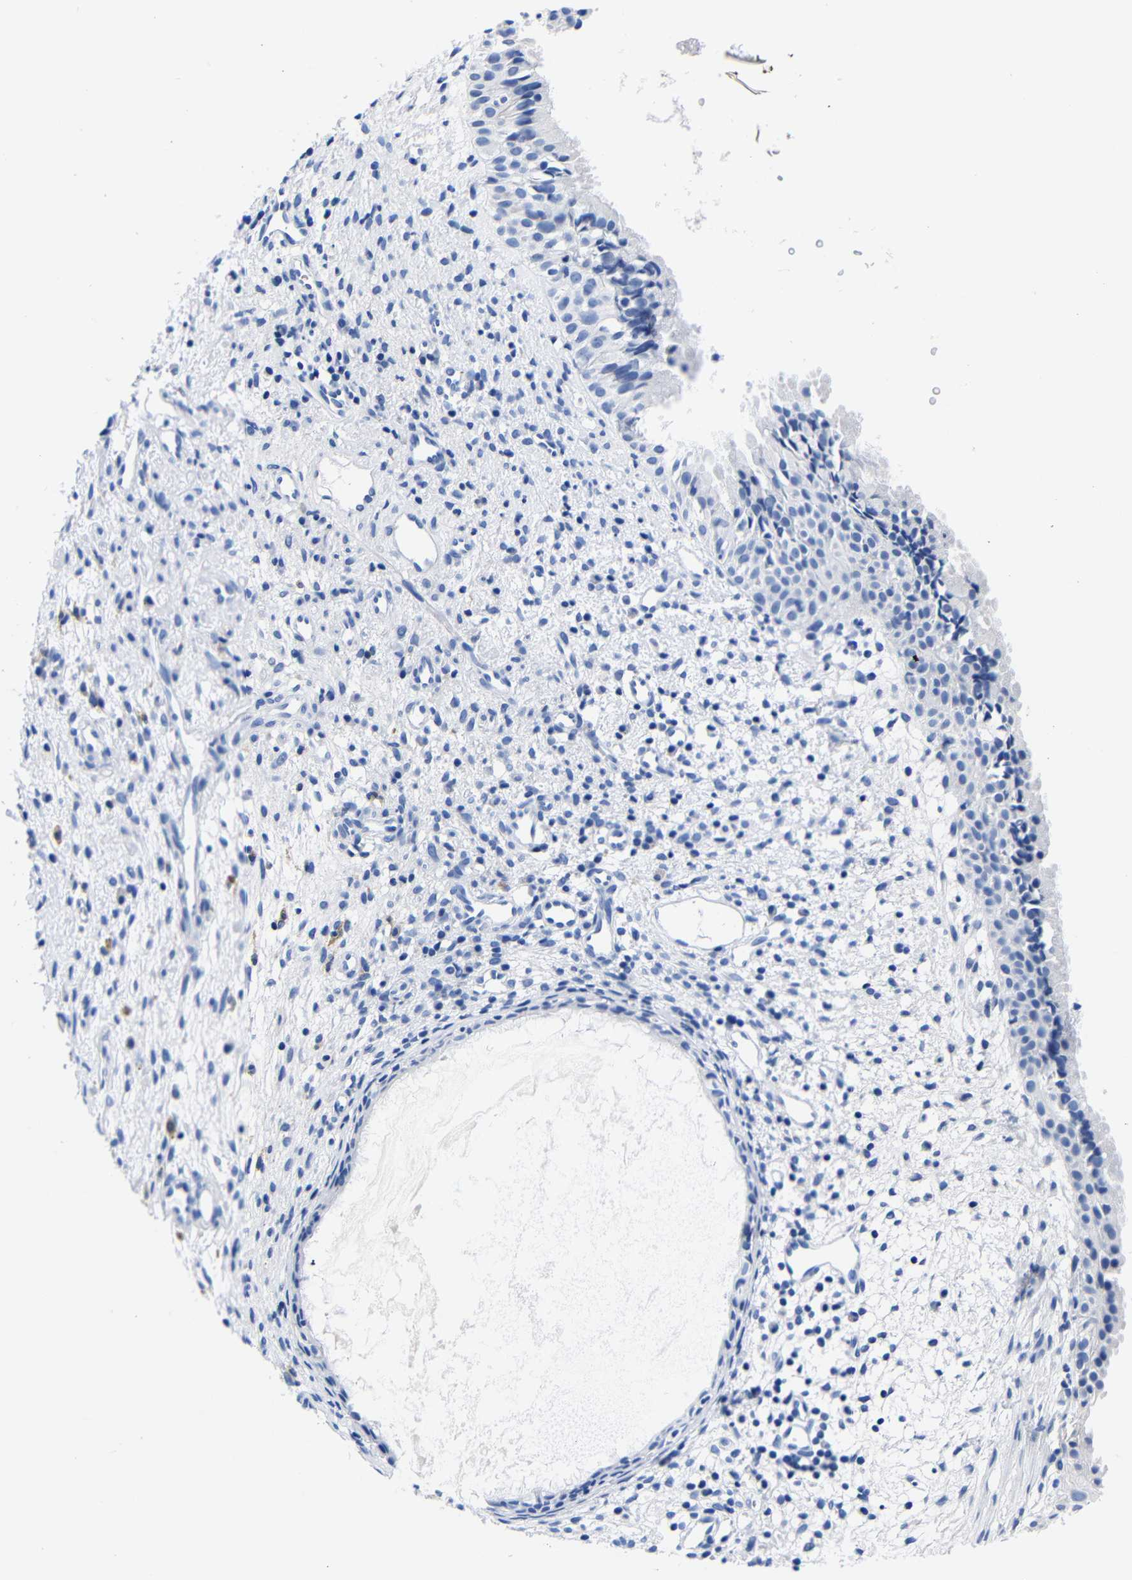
{"staining": {"intensity": "negative", "quantity": "none", "location": "none"}, "tissue": "nasopharynx", "cell_type": "Respiratory epithelial cells", "image_type": "normal", "snomed": [{"axis": "morphology", "description": "Normal tissue, NOS"}, {"axis": "topography", "description": "Nasopharynx"}], "caption": "There is no significant staining in respiratory epithelial cells of nasopharynx. (DAB (3,3'-diaminobenzidine) IHC with hematoxylin counter stain).", "gene": "CLEC4G", "patient": {"sex": "male", "age": 22}}